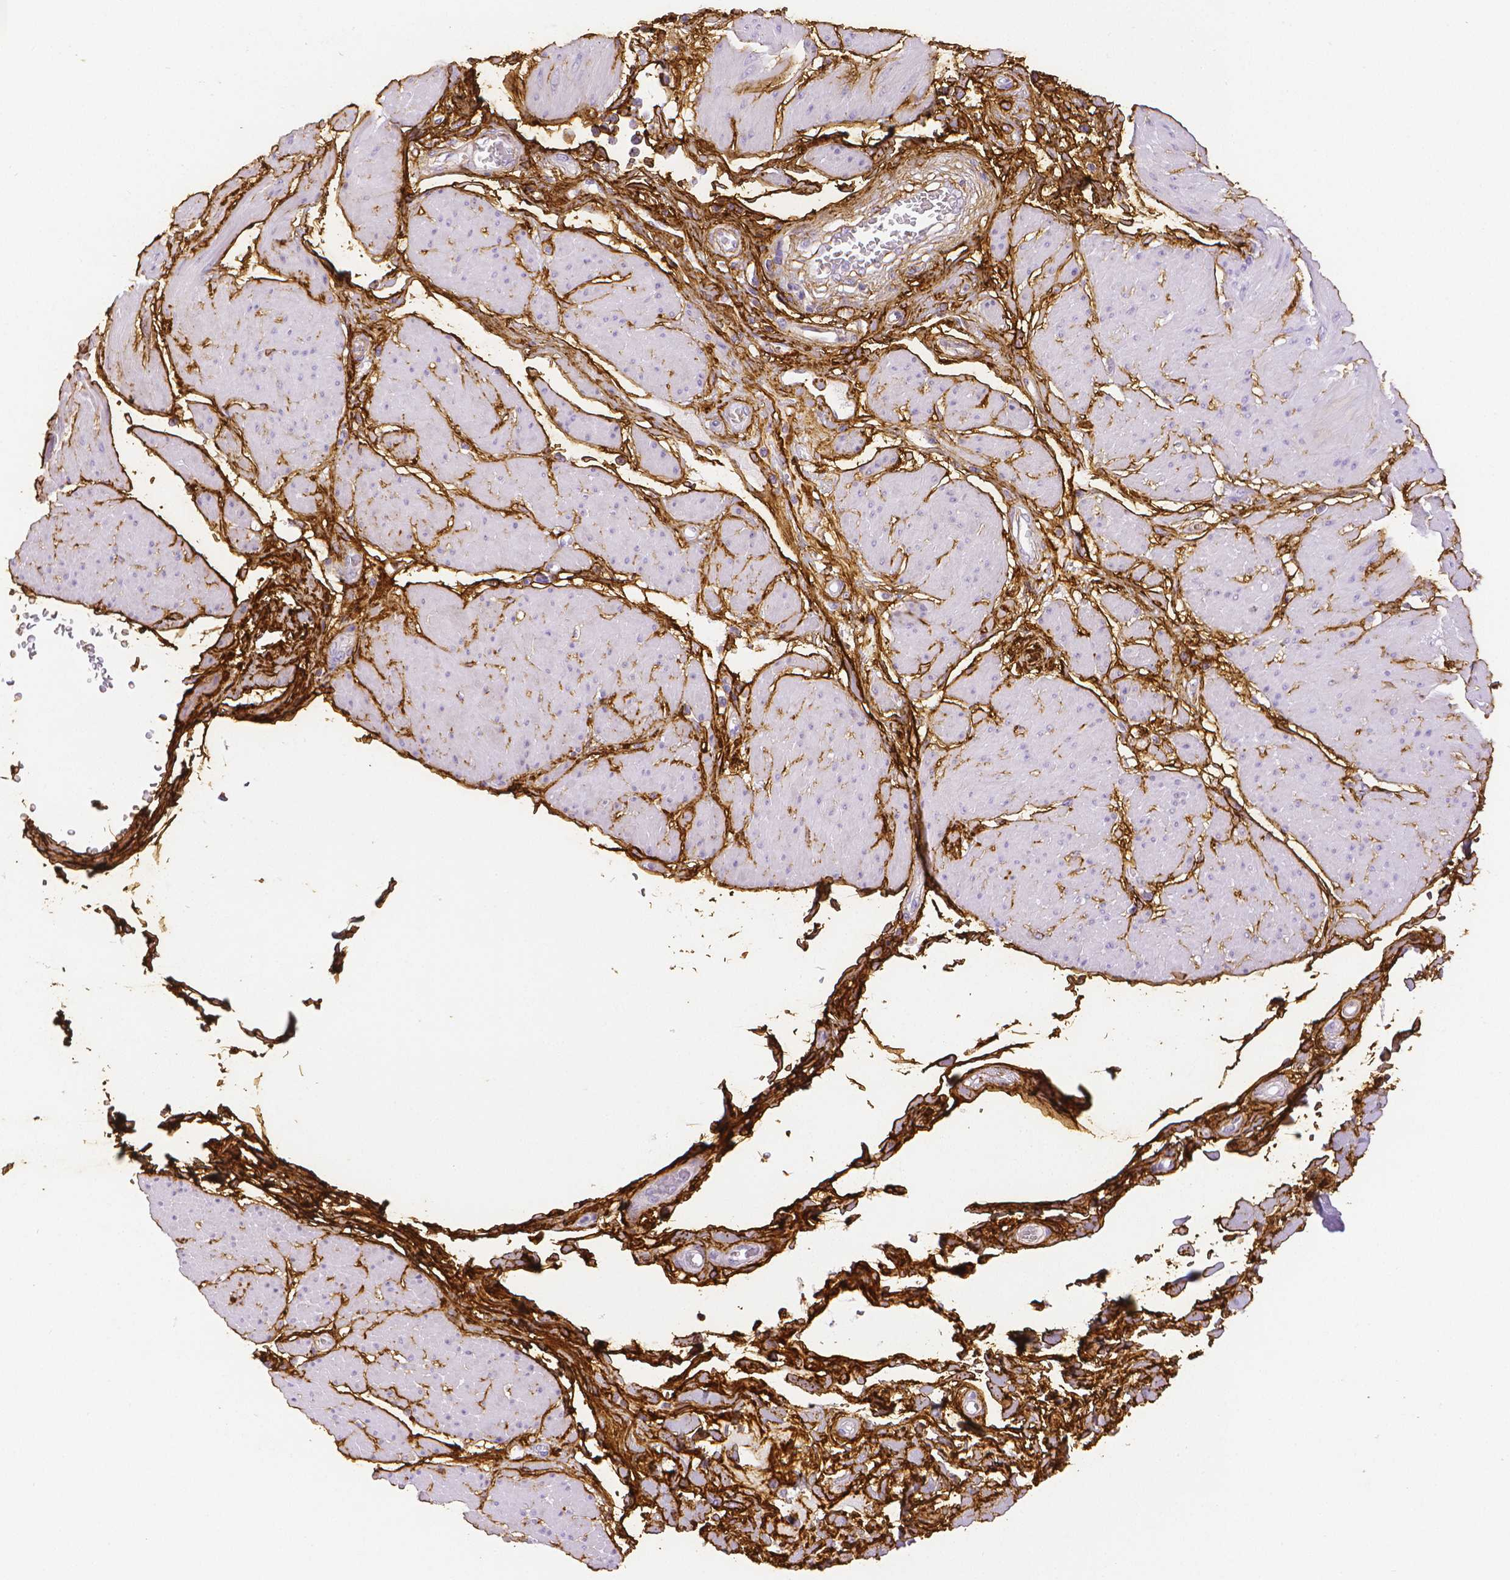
{"staining": {"intensity": "strong", "quantity": ">75%", "location": "cytoplasmic/membranous"}, "tissue": "adipose tissue", "cell_type": "Adipocytes", "image_type": "normal", "snomed": [{"axis": "morphology", "description": "Normal tissue, NOS"}, {"axis": "topography", "description": "Vagina"}, {"axis": "topography", "description": "Peripheral nerve tissue"}], "caption": "This micrograph exhibits IHC staining of benign human adipose tissue, with high strong cytoplasmic/membranous positivity in approximately >75% of adipocytes.", "gene": "FBN1", "patient": {"sex": "female", "age": 71}}